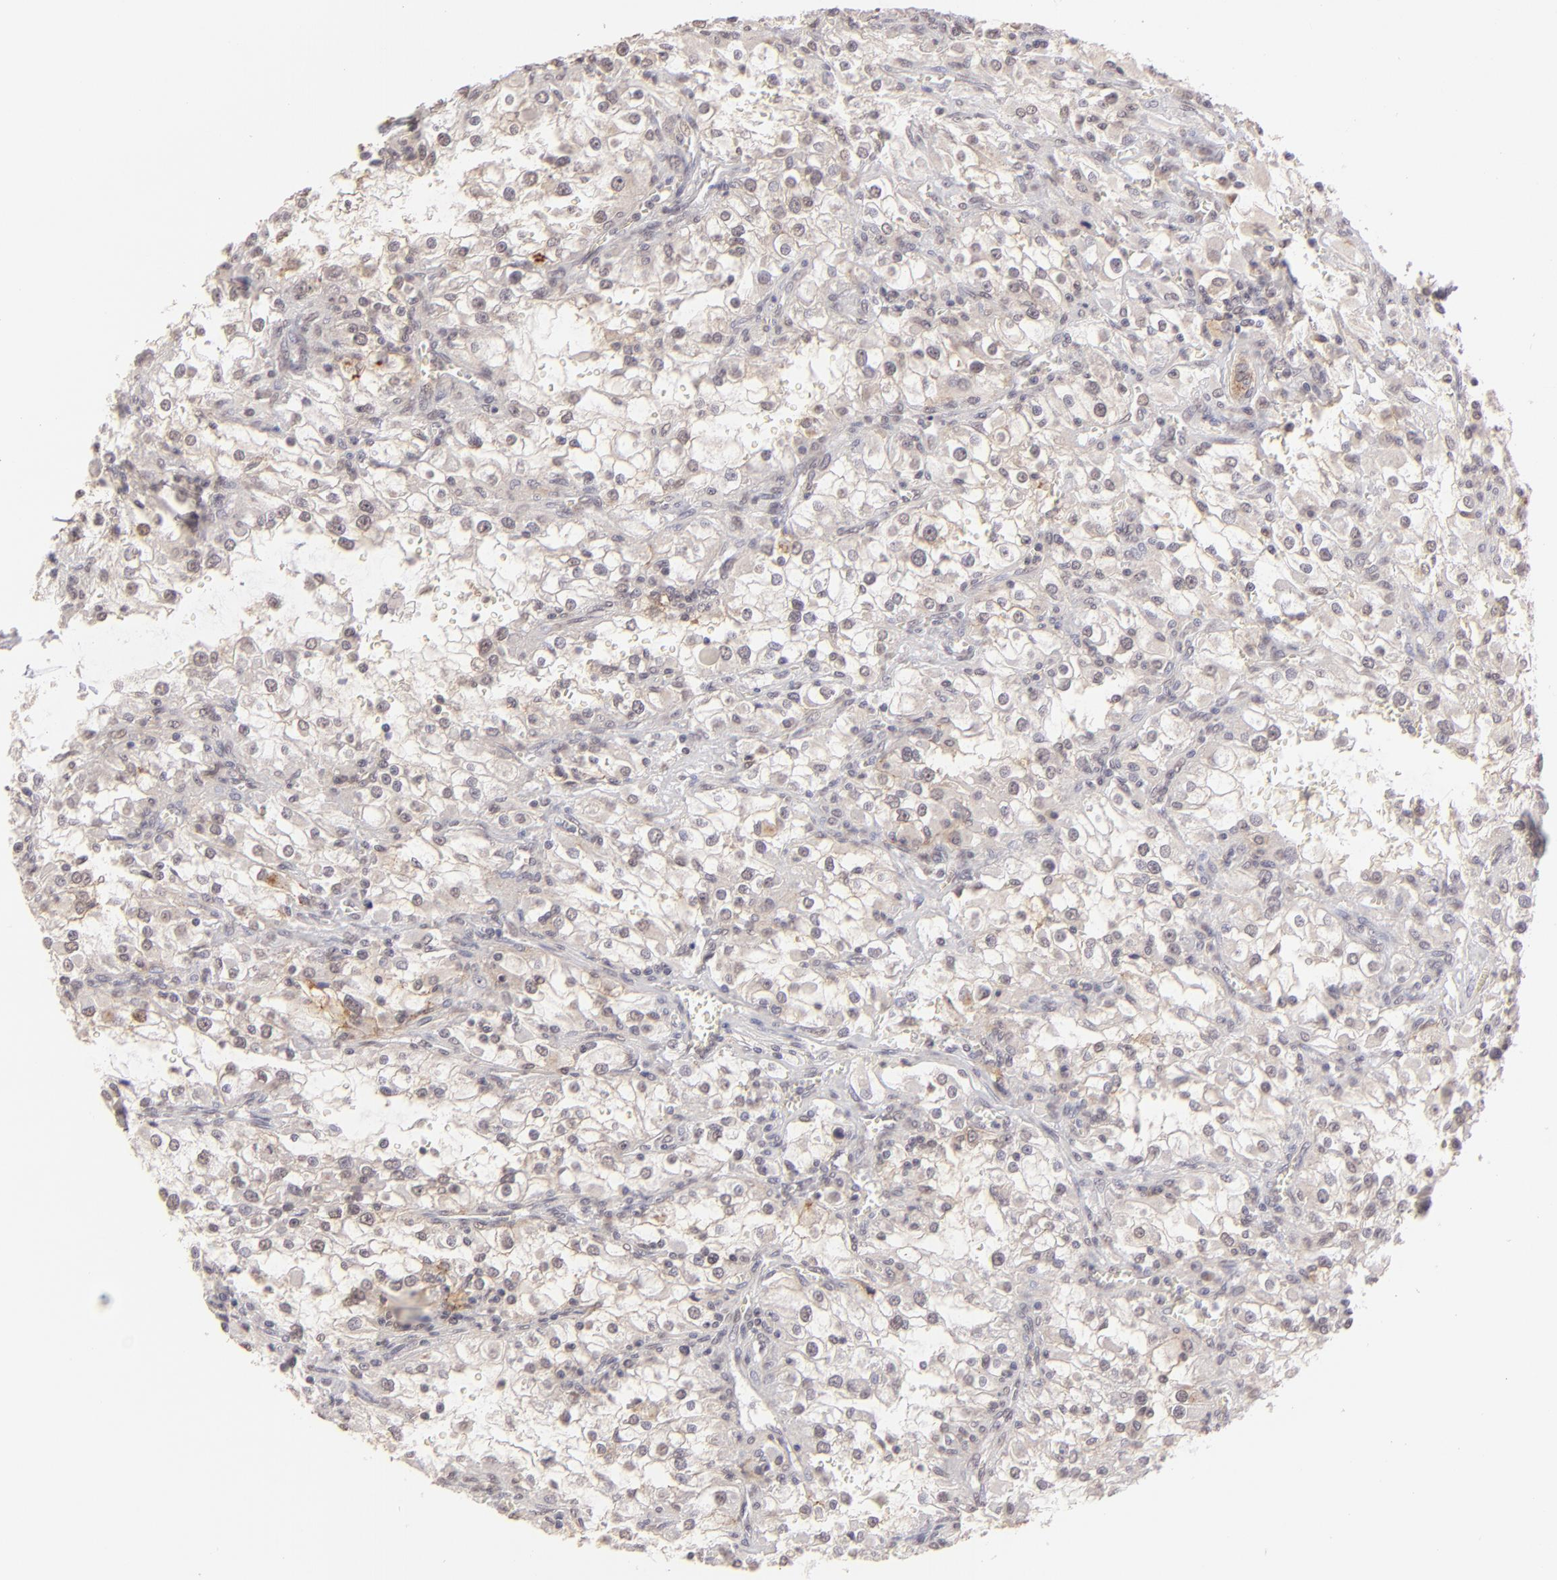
{"staining": {"intensity": "weak", "quantity": "<25%", "location": "cytoplasmic/membranous"}, "tissue": "renal cancer", "cell_type": "Tumor cells", "image_type": "cancer", "snomed": [{"axis": "morphology", "description": "Adenocarcinoma, NOS"}, {"axis": "topography", "description": "Kidney"}], "caption": "Human renal cancer (adenocarcinoma) stained for a protein using immunohistochemistry shows no staining in tumor cells.", "gene": "CLDN1", "patient": {"sex": "female", "age": 52}}